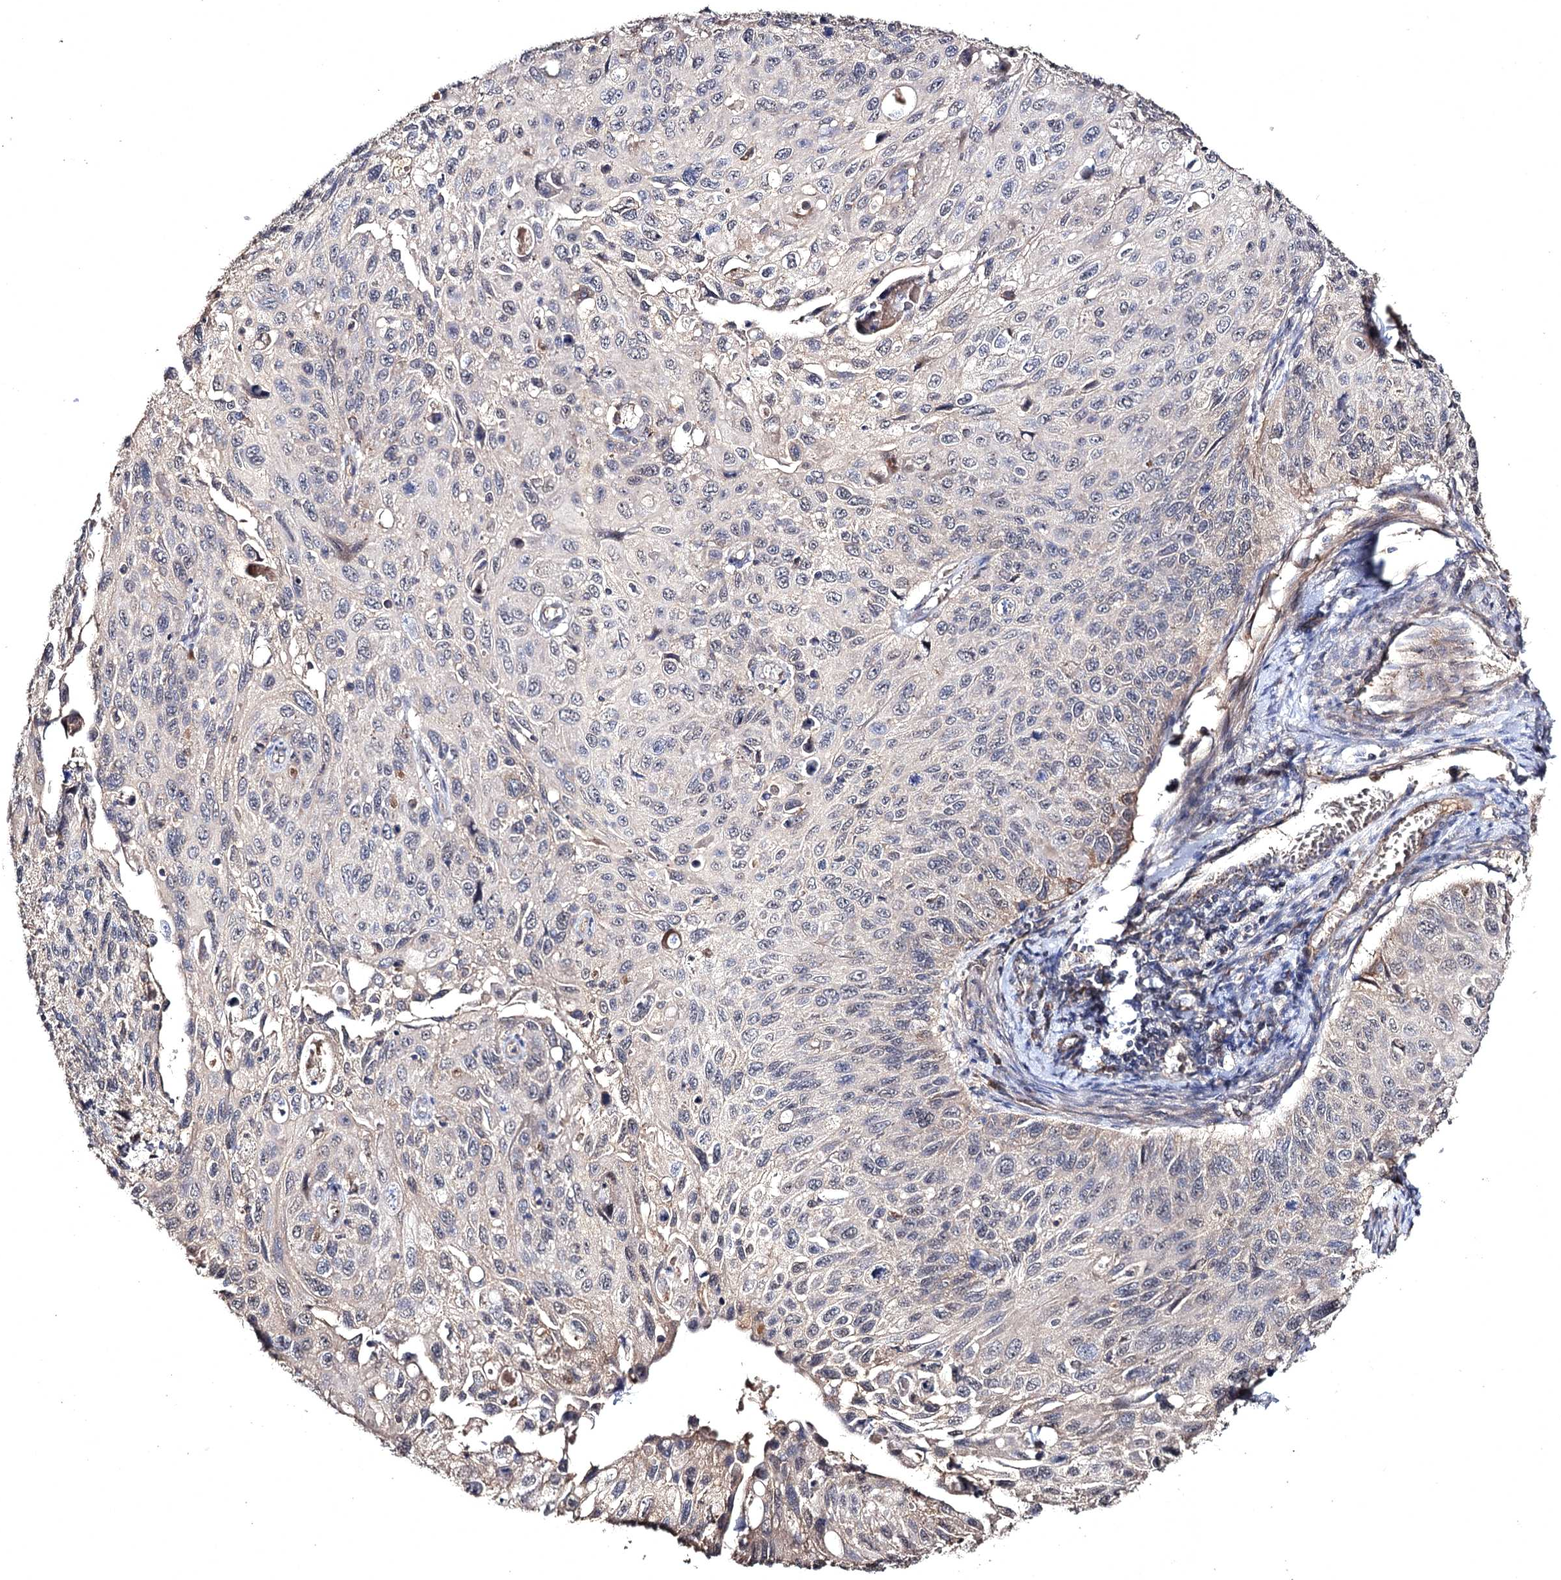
{"staining": {"intensity": "negative", "quantity": "none", "location": "none"}, "tissue": "cervical cancer", "cell_type": "Tumor cells", "image_type": "cancer", "snomed": [{"axis": "morphology", "description": "Squamous cell carcinoma, NOS"}, {"axis": "topography", "description": "Cervix"}], "caption": "Human squamous cell carcinoma (cervical) stained for a protein using IHC exhibits no expression in tumor cells.", "gene": "SEMA4G", "patient": {"sex": "female", "age": 70}}